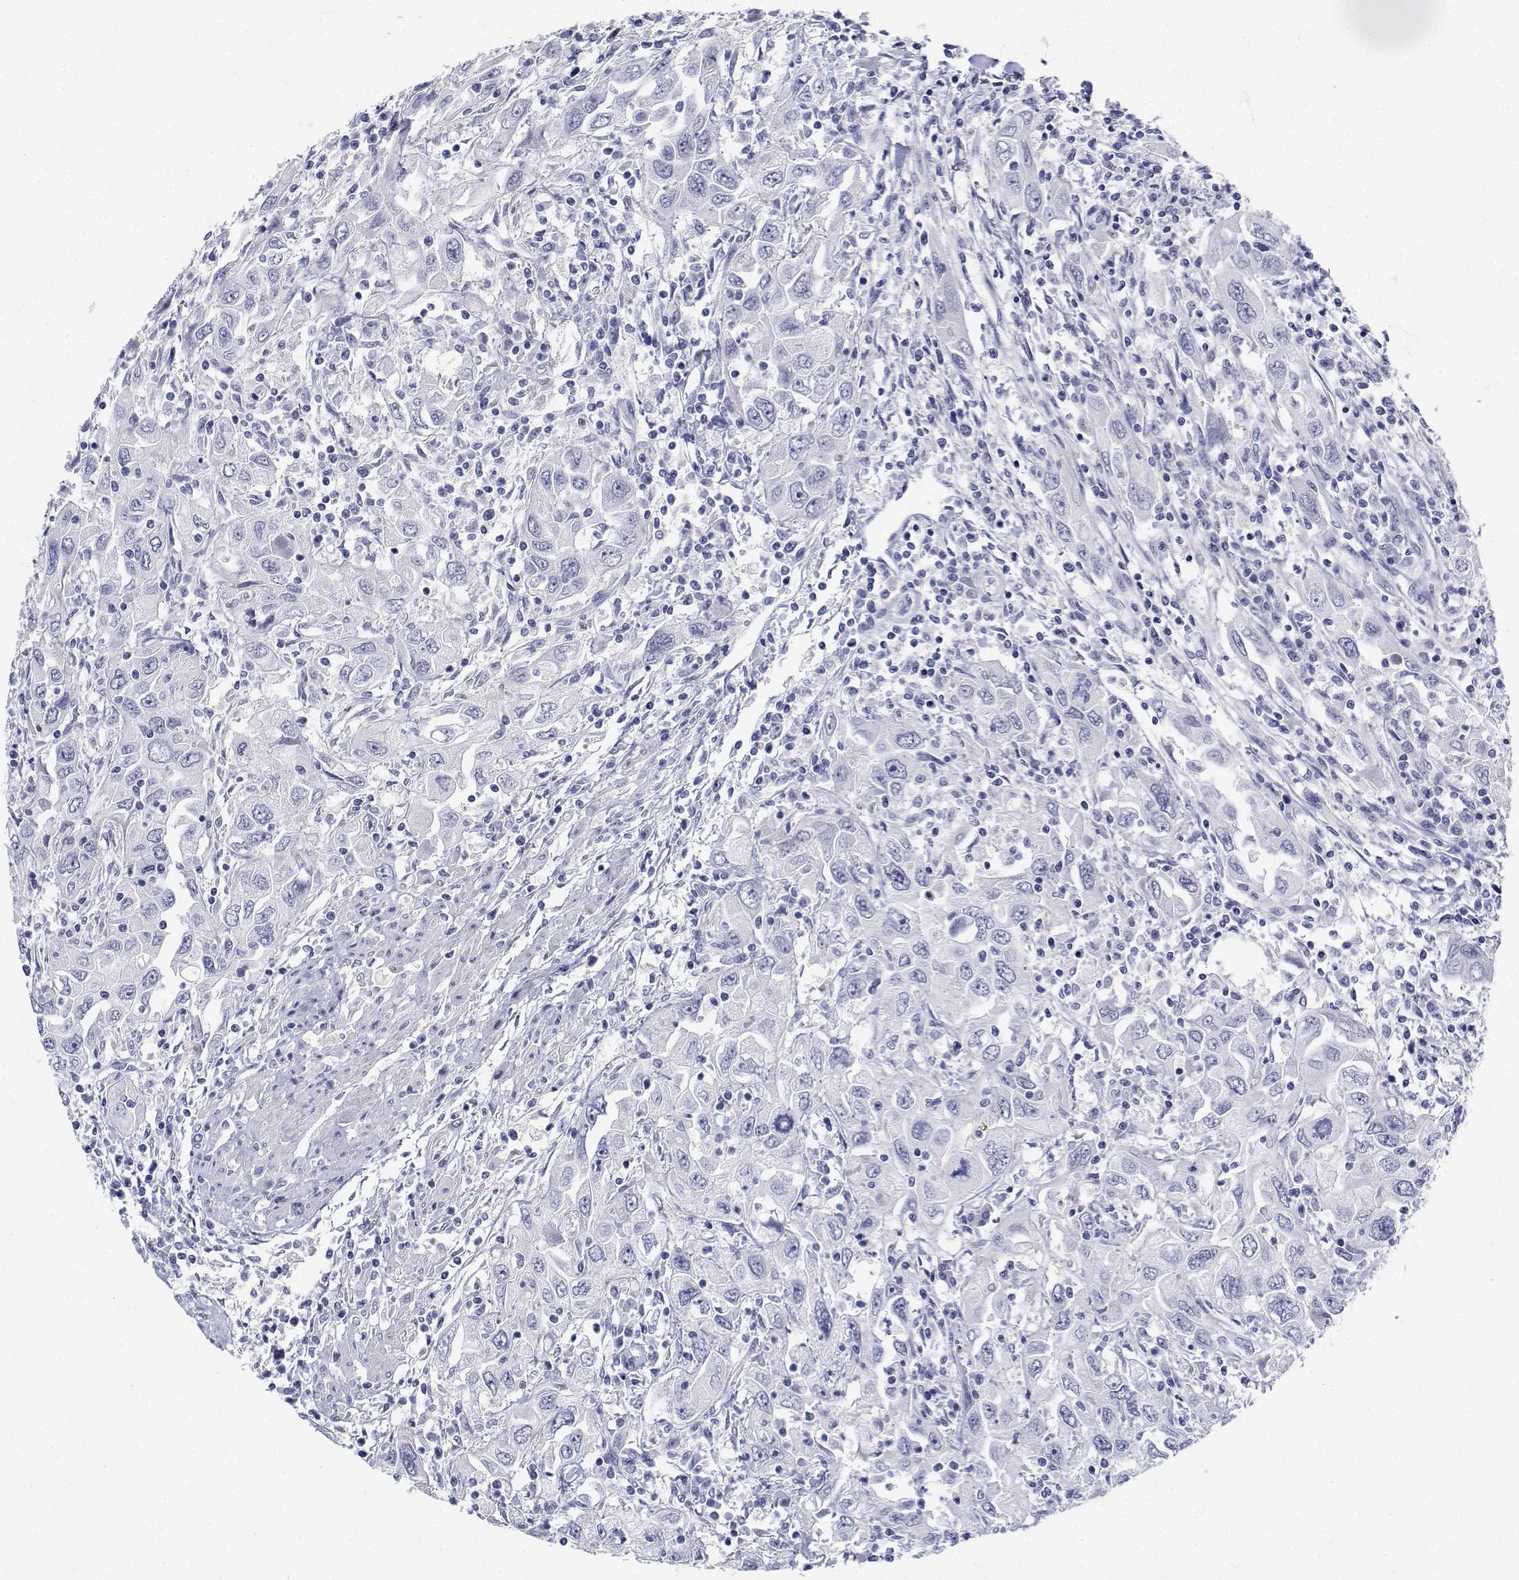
{"staining": {"intensity": "negative", "quantity": "none", "location": "none"}, "tissue": "urothelial cancer", "cell_type": "Tumor cells", "image_type": "cancer", "snomed": [{"axis": "morphology", "description": "Urothelial carcinoma, High grade"}, {"axis": "topography", "description": "Urinary bladder"}], "caption": "DAB immunohistochemical staining of high-grade urothelial carcinoma reveals no significant expression in tumor cells.", "gene": "PLXNA4", "patient": {"sex": "male", "age": 76}}